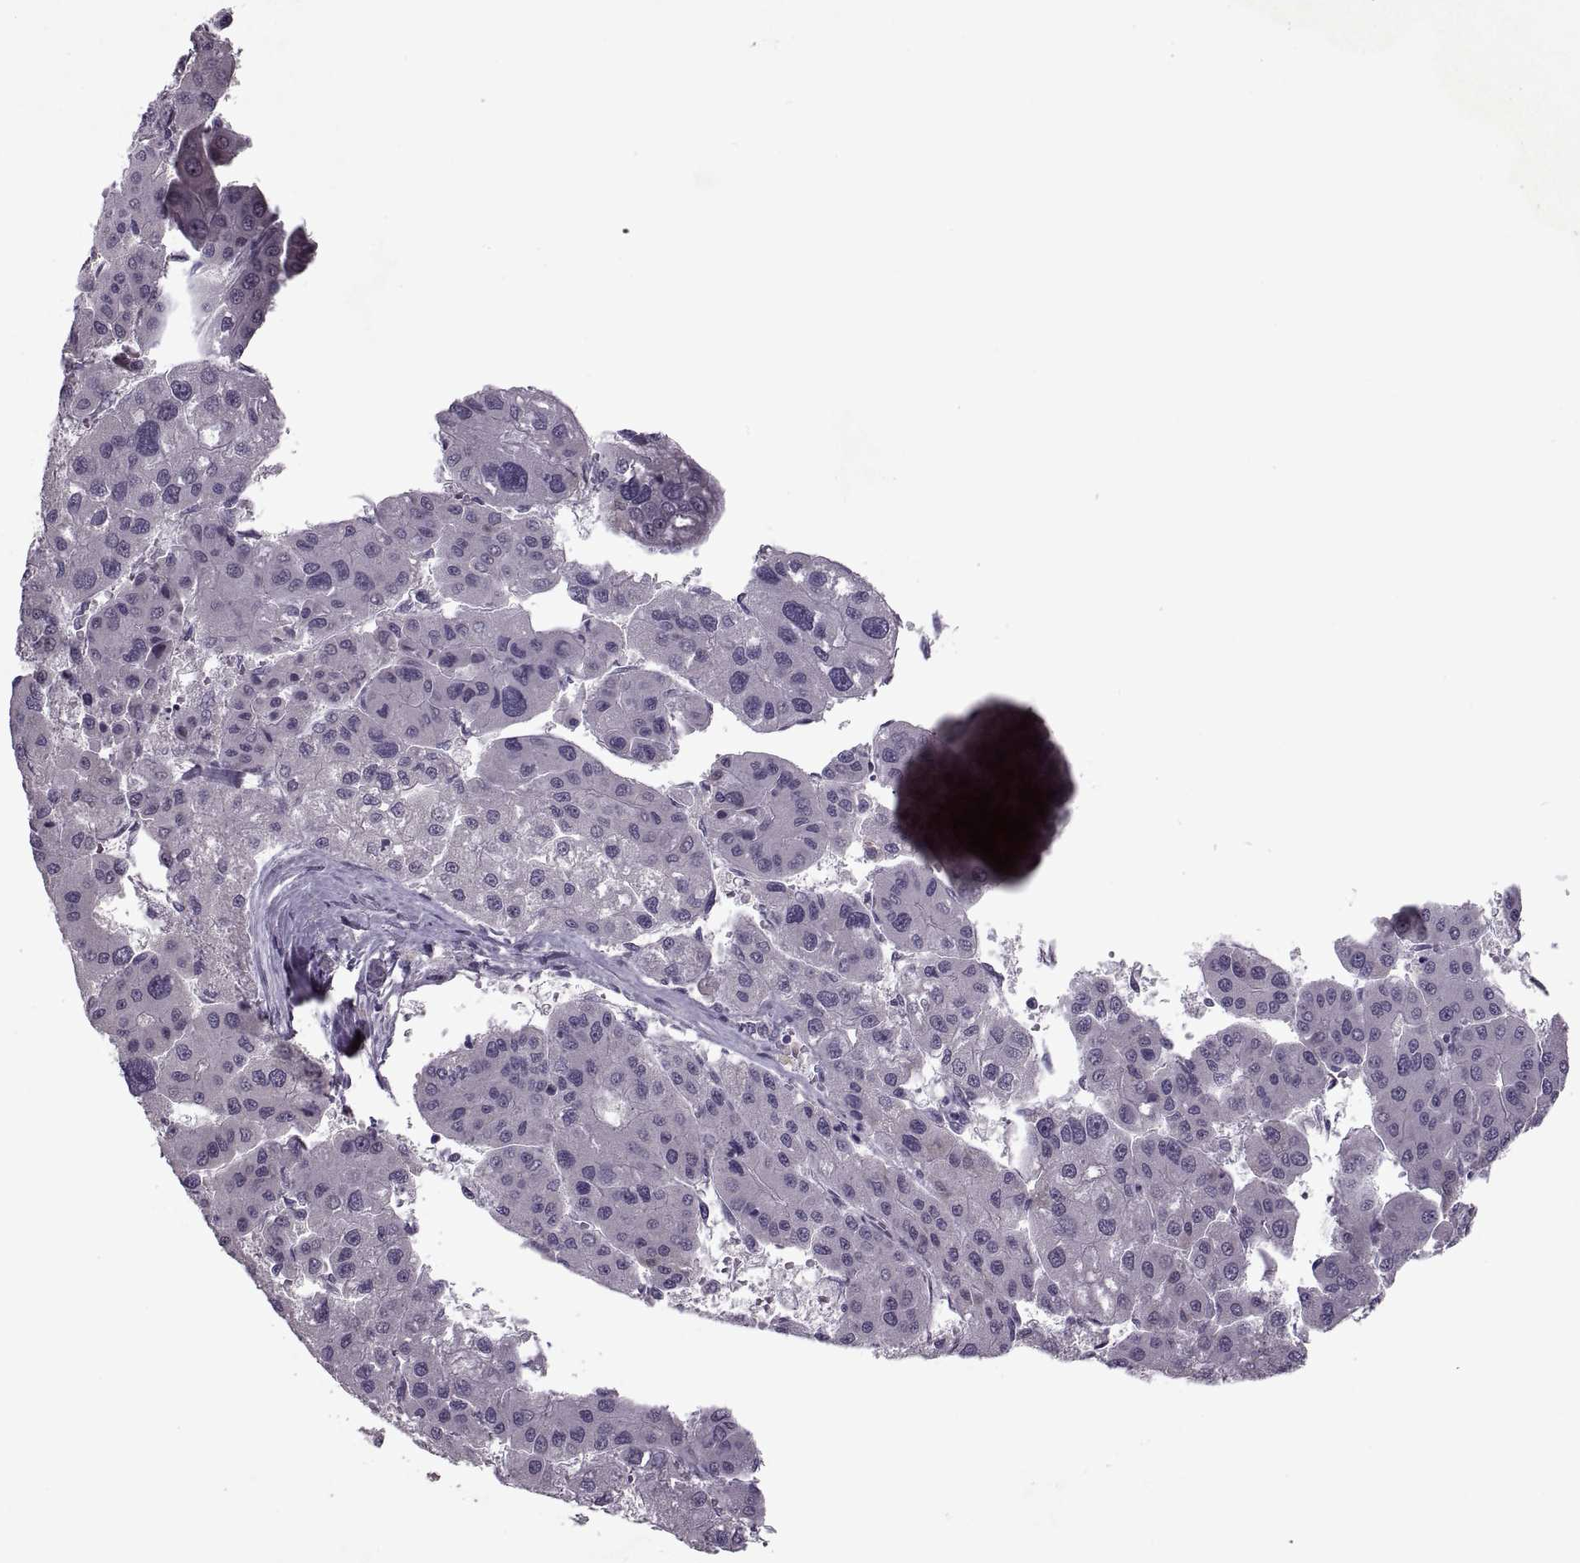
{"staining": {"intensity": "negative", "quantity": "none", "location": "none"}, "tissue": "liver cancer", "cell_type": "Tumor cells", "image_type": "cancer", "snomed": [{"axis": "morphology", "description": "Carcinoma, Hepatocellular, NOS"}, {"axis": "topography", "description": "Liver"}], "caption": "Liver hepatocellular carcinoma was stained to show a protein in brown. There is no significant expression in tumor cells.", "gene": "MGAT4D", "patient": {"sex": "male", "age": 73}}